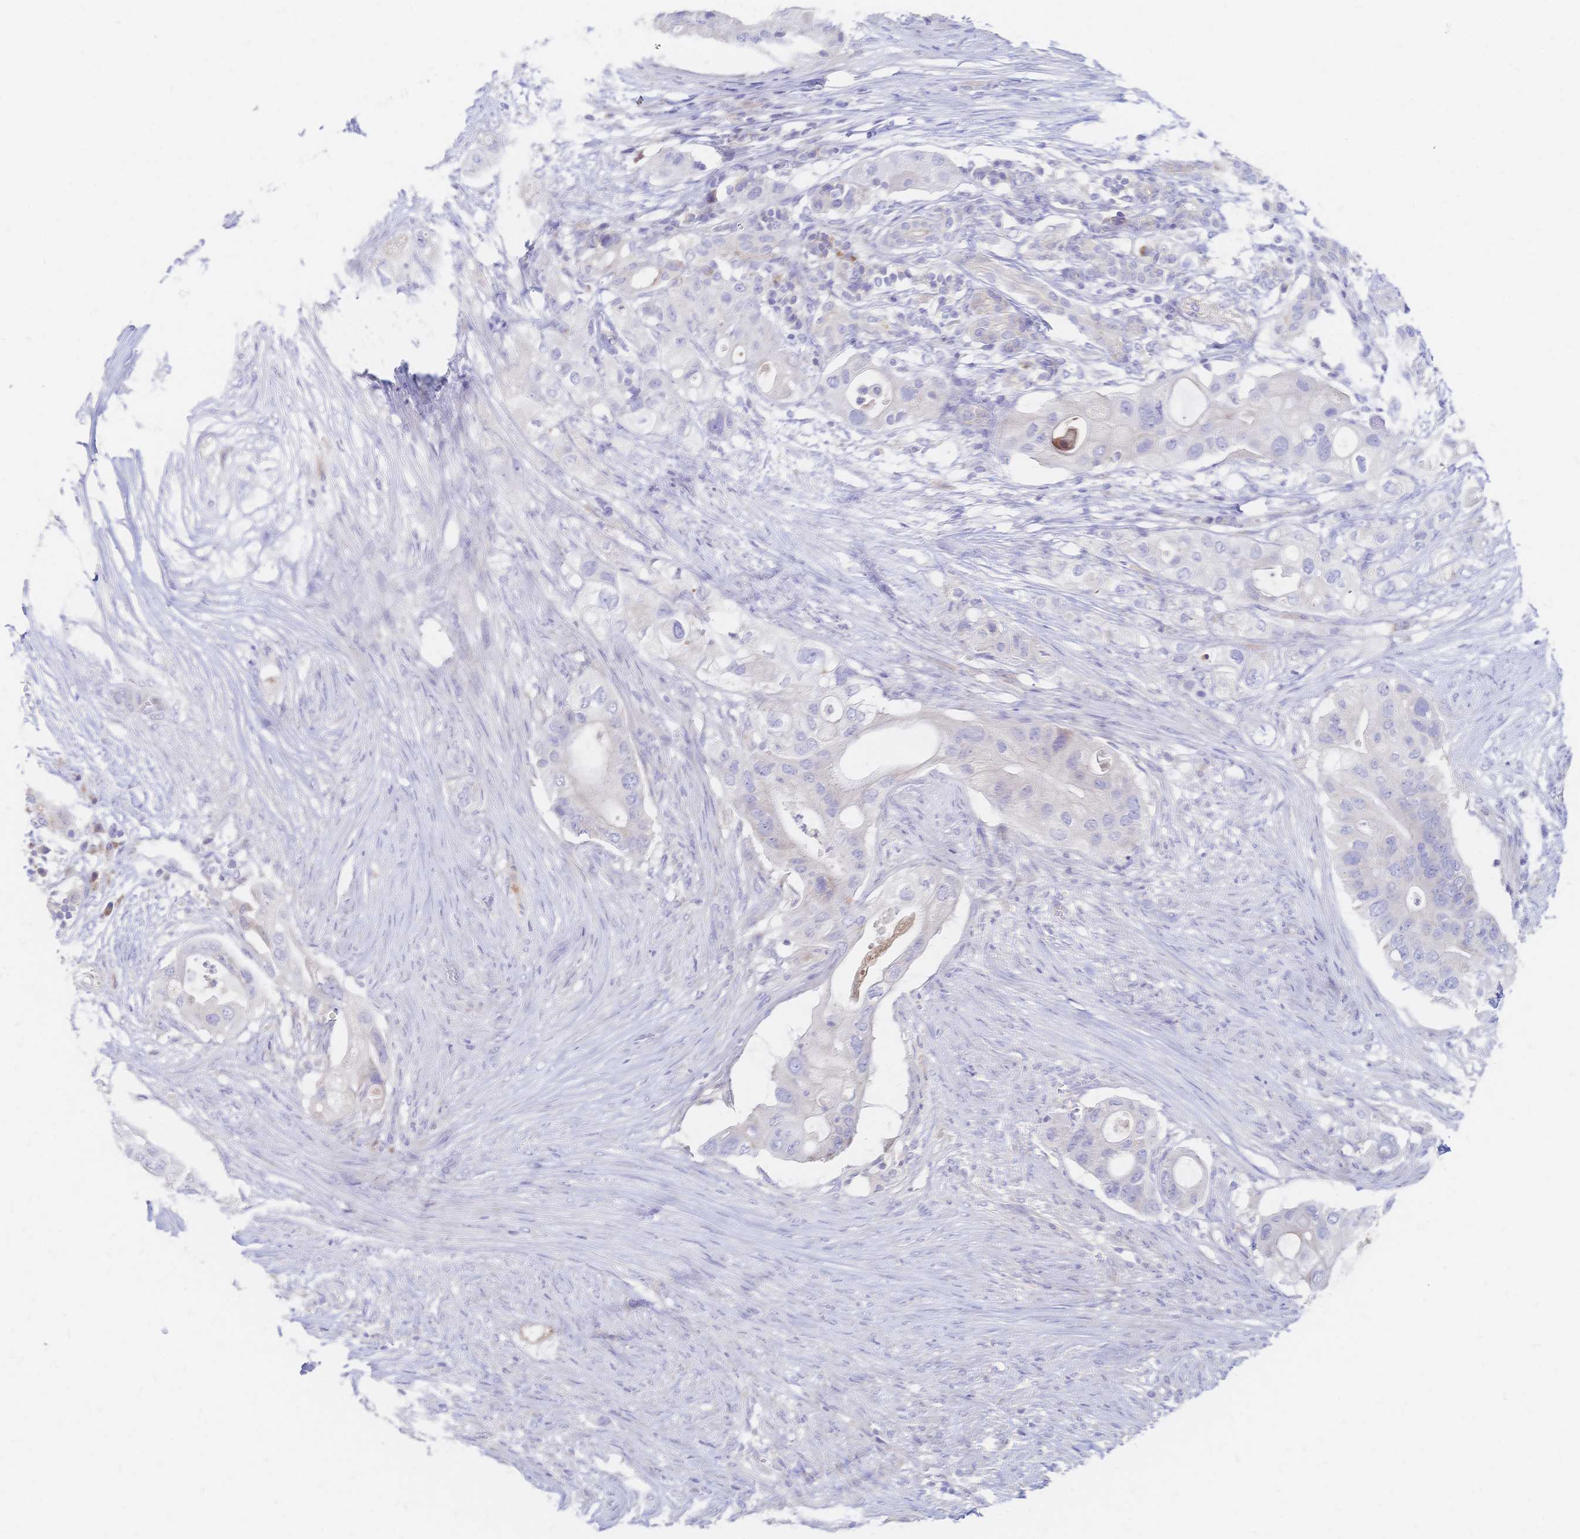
{"staining": {"intensity": "negative", "quantity": "none", "location": "none"}, "tissue": "pancreatic cancer", "cell_type": "Tumor cells", "image_type": "cancer", "snomed": [{"axis": "morphology", "description": "Adenocarcinoma, NOS"}, {"axis": "topography", "description": "Pancreas"}], "caption": "An immunohistochemistry (IHC) histopathology image of adenocarcinoma (pancreatic) is shown. There is no staining in tumor cells of adenocarcinoma (pancreatic). (DAB immunohistochemistry, high magnification).", "gene": "VWC2L", "patient": {"sex": "female", "age": 72}}